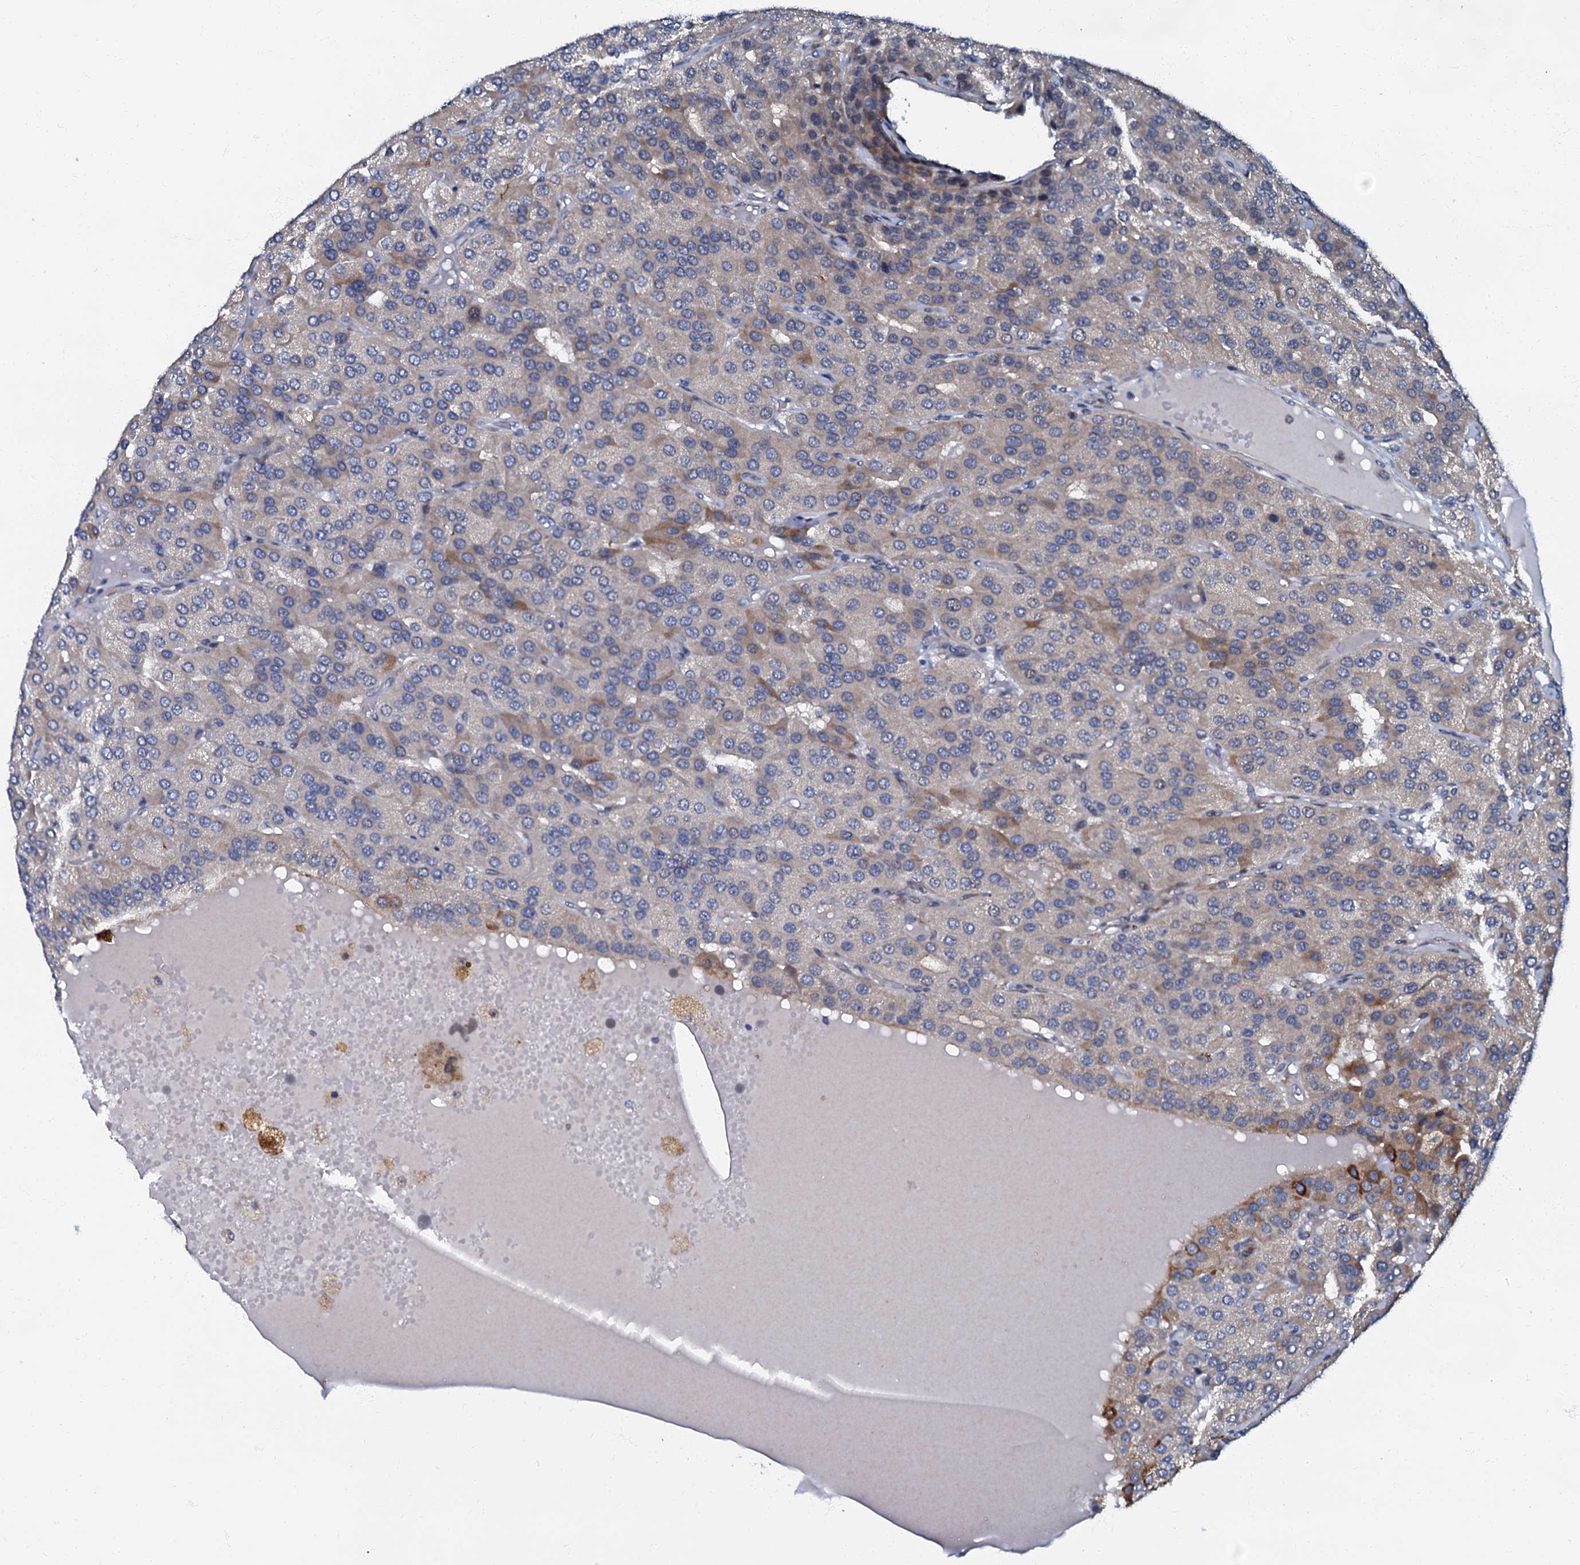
{"staining": {"intensity": "negative", "quantity": "none", "location": "none"}, "tissue": "parathyroid gland", "cell_type": "Glandular cells", "image_type": "normal", "snomed": [{"axis": "morphology", "description": "Normal tissue, NOS"}, {"axis": "morphology", "description": "Adenoma, NOS"}, {"axis": "topography", "description": "Parathyroid gland"}], "caption": "Glandular cells are negative for brown protein staining in benign parathyroid gland. (Stains: DAB (3,3'-diaminobenzidine) immunohistochemistry with hematoxylin counter stain, Microscopy: brightfield microscopy at high magnification).", "gene": "OLAH", "patient": {"sex": "female", "age": 86}}